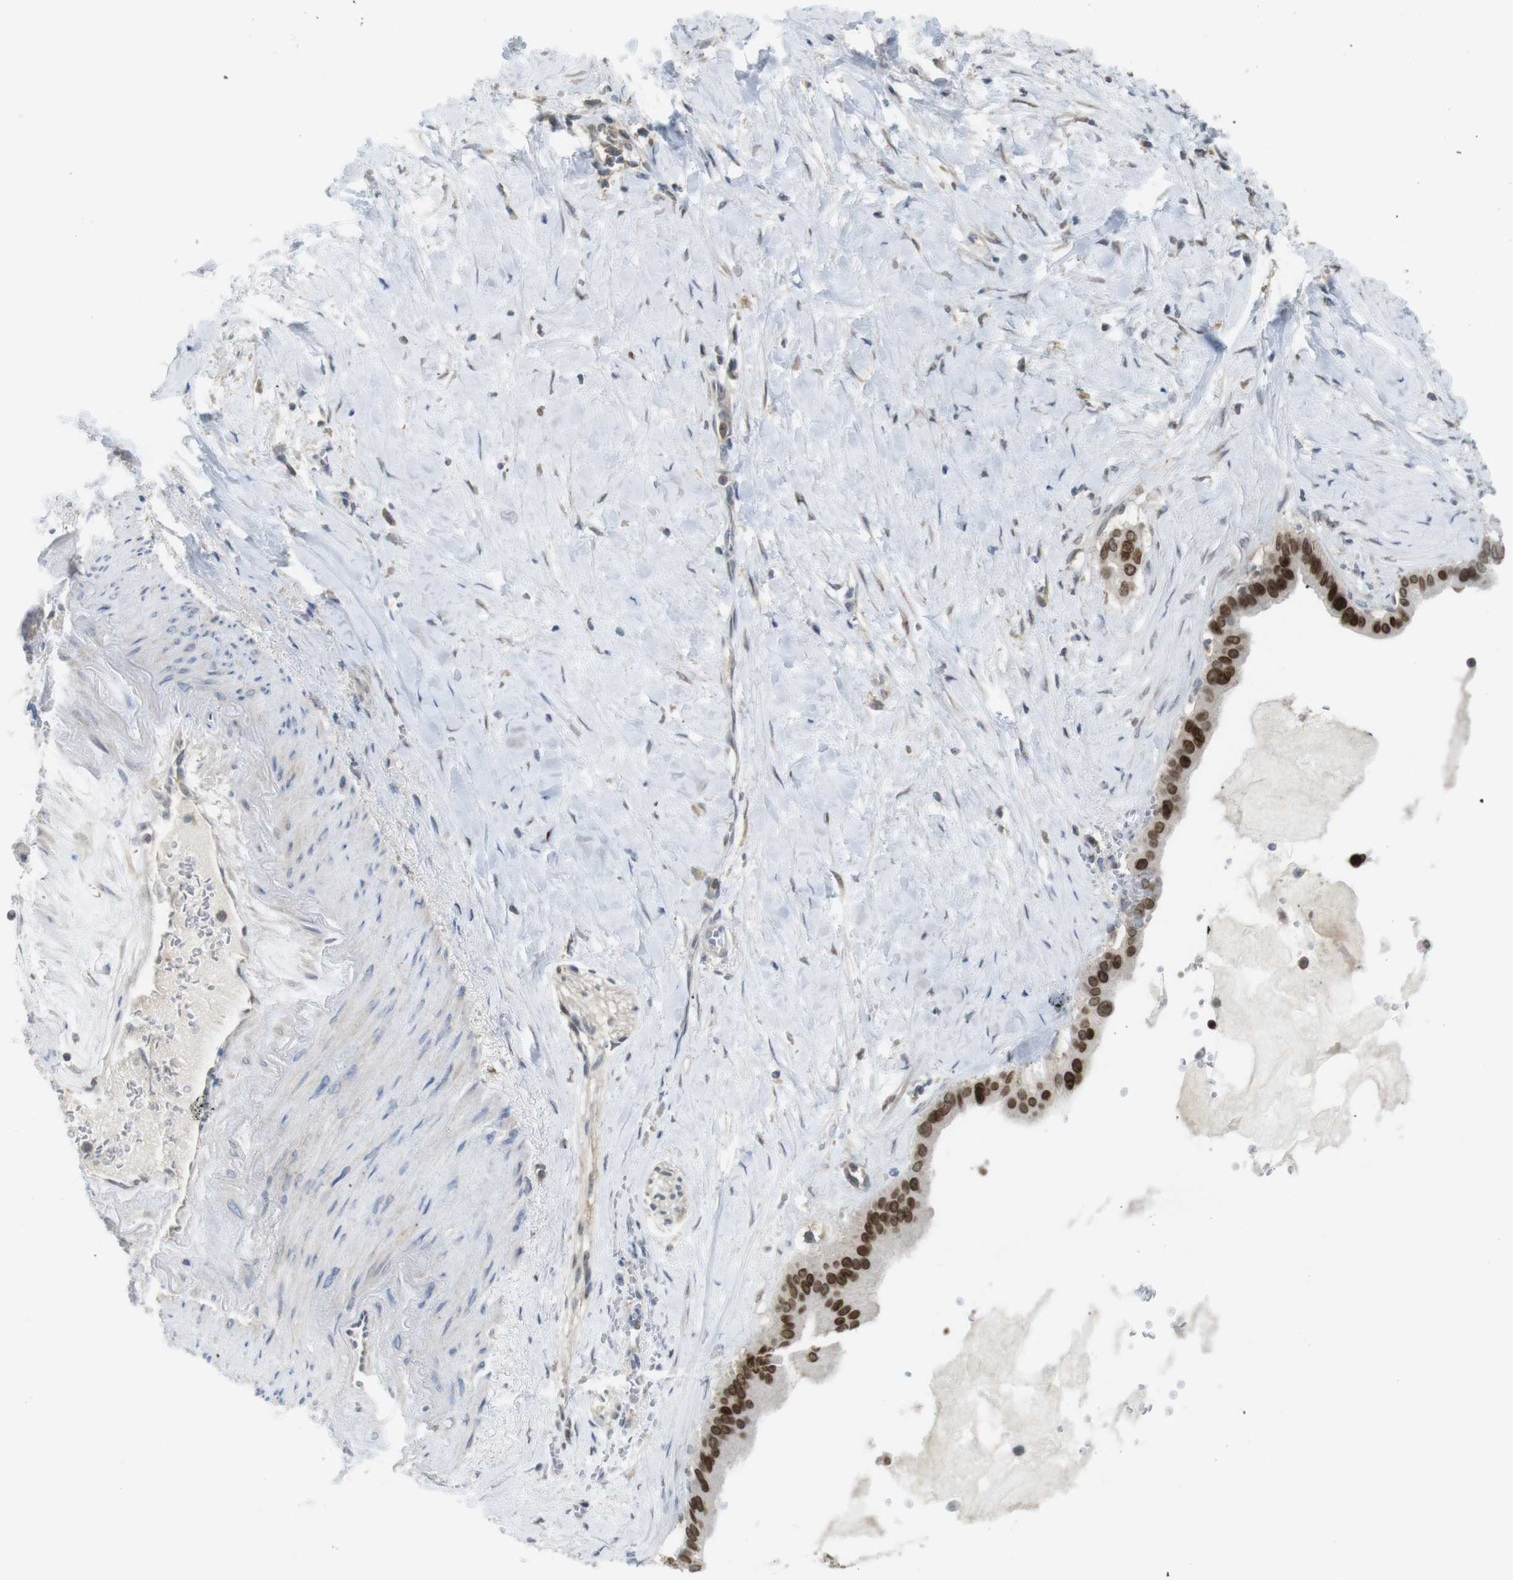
{"staining": {"intensity": "strong", "quantity": ">75%", "location": "nuclear"}, "tissue": "pancreatic cancer", "cell_type": "Tumor cells", "image_type": "cancer", "snomed": [{"axis": "morphology", "description": "Adenocarcinoma, NOS"}, {"axis": "topography", "description": "Pancreas"}], "caption": "Strong nuclear positivity for a protein is seen in about >75% of tumor cells of pancreatic cancer (adenocarcinoma) using IHC.", "gene": "RCC1", "patient": {"sex": "male", "age": 55}}